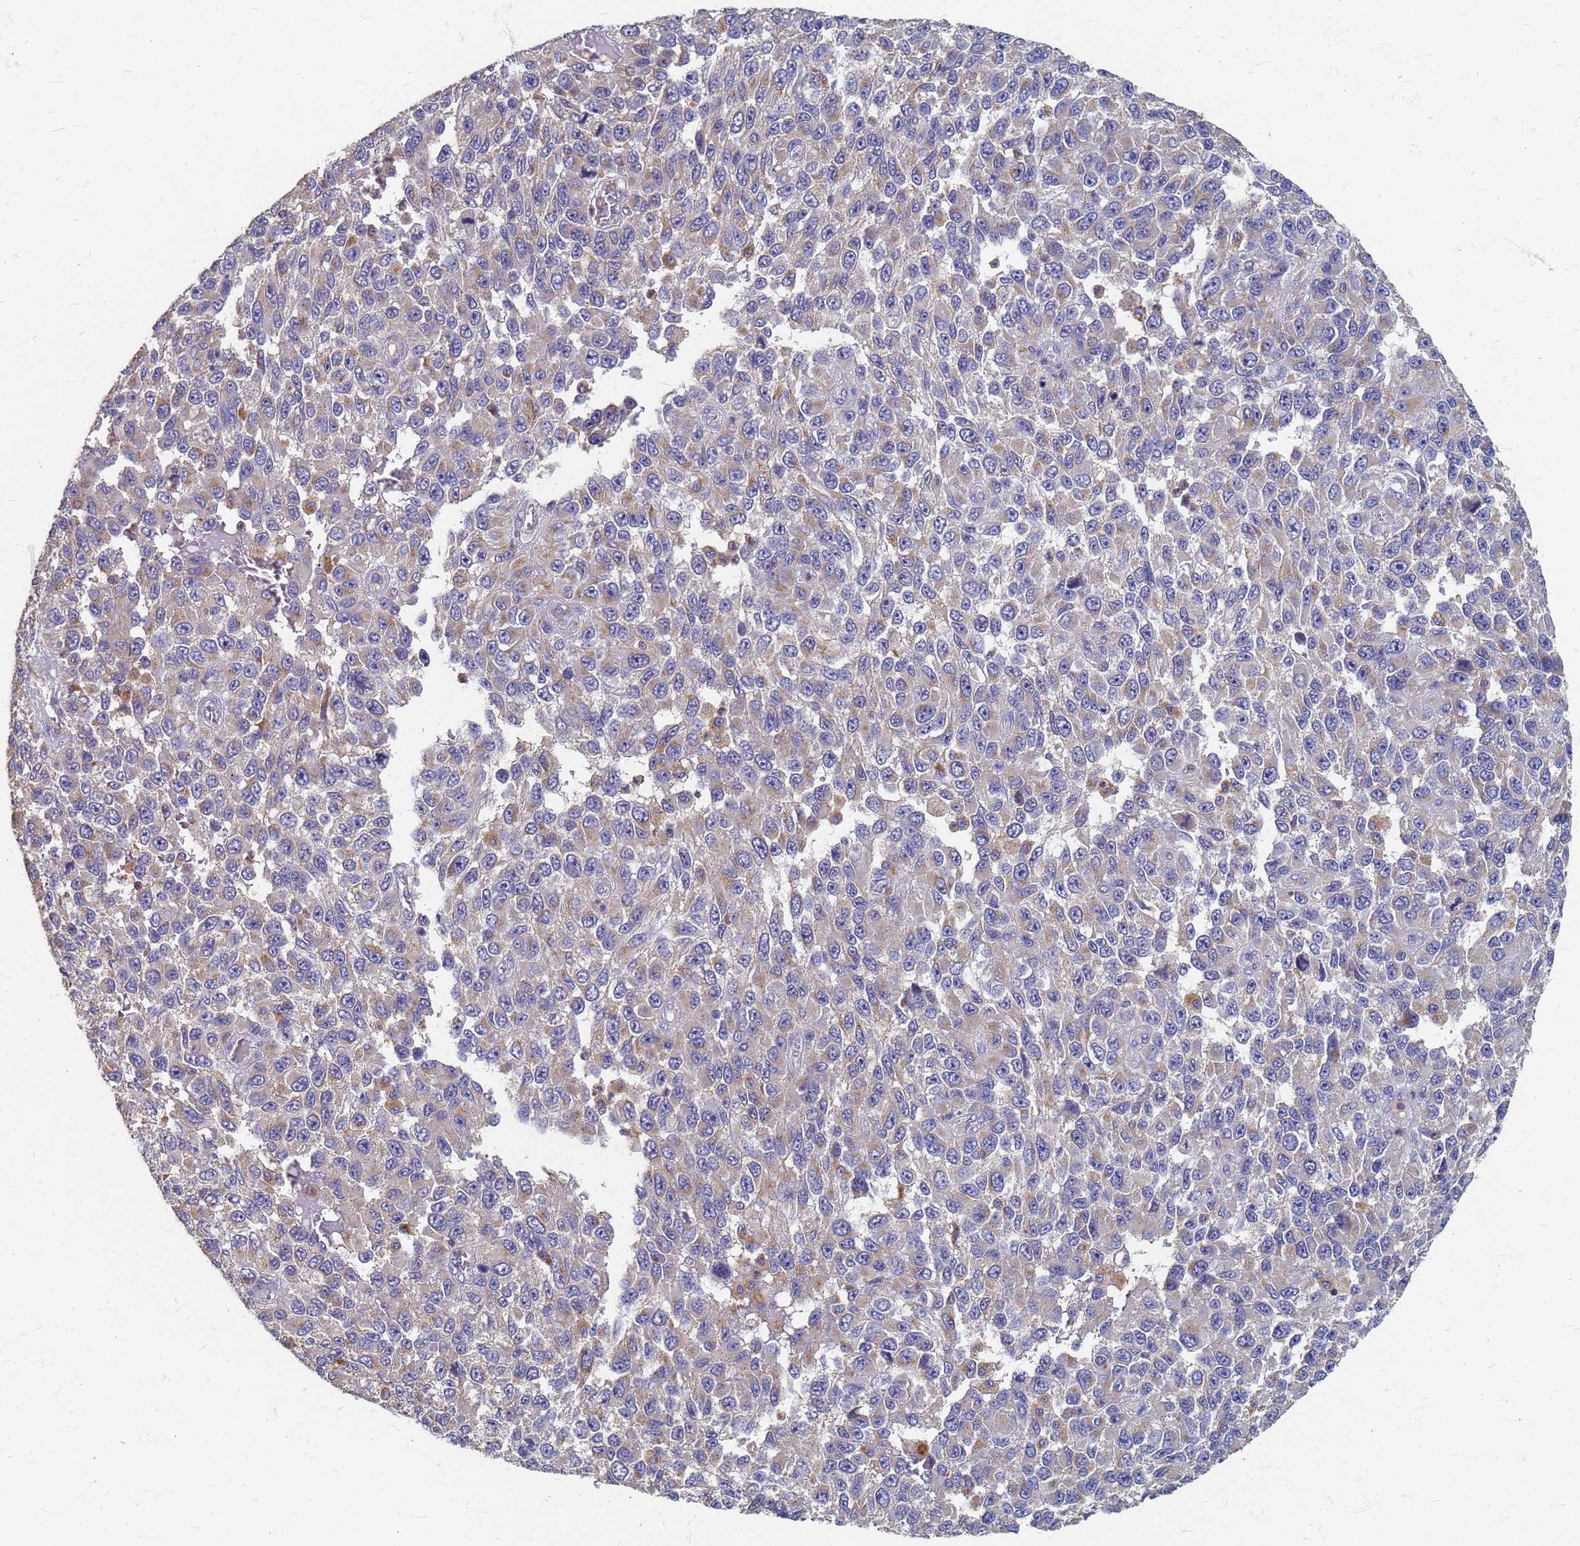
{"staining": {"intensity": "weak", "quantity": "<25%", "location": "cytoplasmic/membranous"}, "tissue": "melanoma", "cell_type": "Tumor cells", "image_type": "cancer", "snomed": [{"axis": "morphology", "description": "Normal tissue, NOS"}, {"axis": "morphology", "description": "Malignant melanoma, NOS"}, {"axis": "topography", "description": "Skin"}], "caption": "This micrograph is of malignant melanoma stained with IHC to label a protein in brown with the nuclei are counter-stained blue. There is no positivity in tumor cells.", "gene": "KRCC1", "patient": {"sex": "female", "age": 96}}